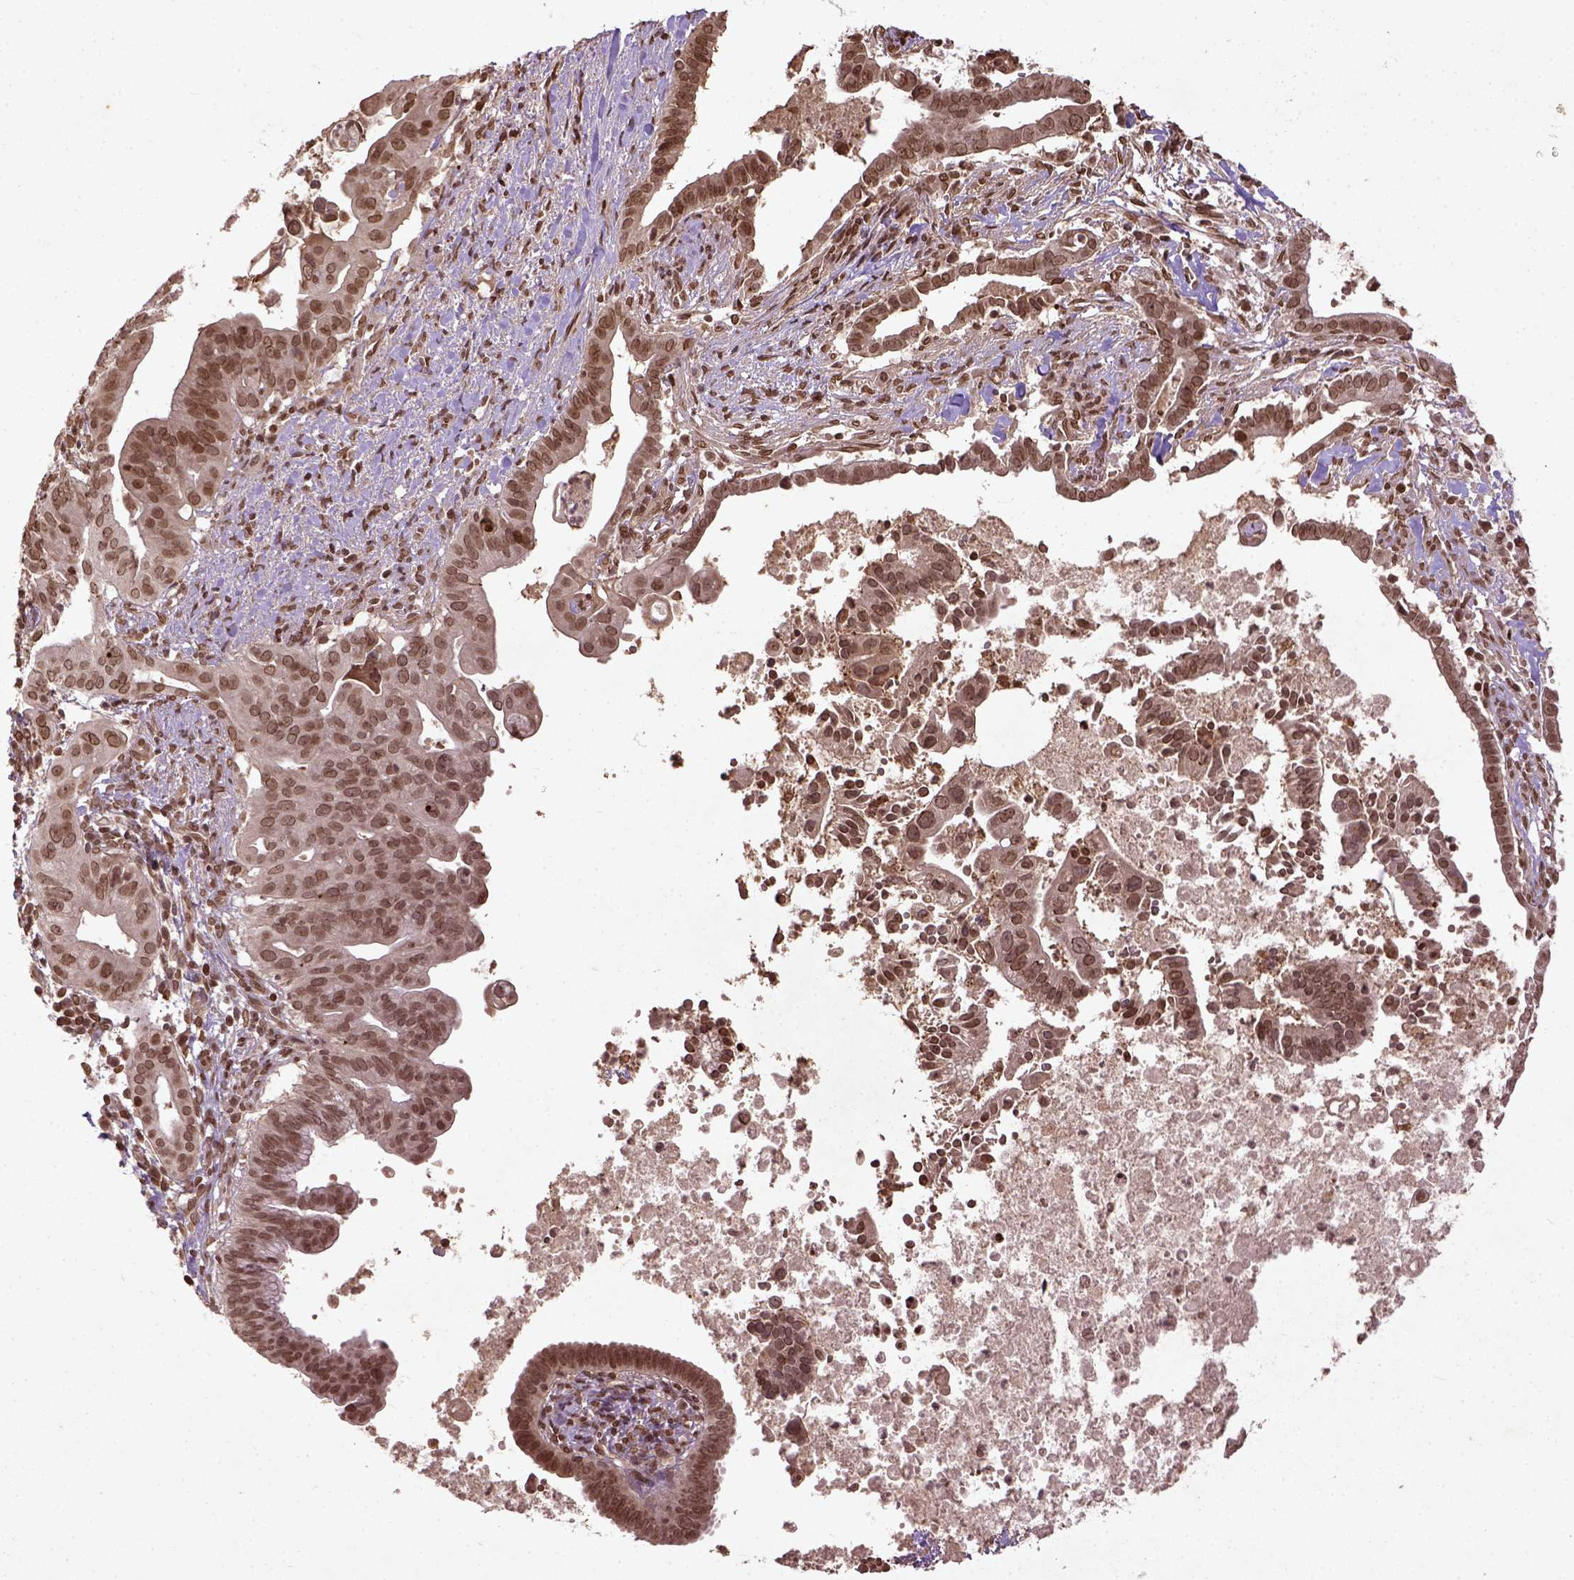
{"staining": {"intensity": "moderate", "quantity": ">75%", "location": "nuclear"}, "tissue": "pancreatic cancer", "cell_type": "Tumor cells", "image_type": "cancer", "snomed": [{"axis": "morphology", "description": "Adenocarcinoma, NOS"}, {"axis": "topography", "description": "Pancreas"}], "caption": "This histopathology image demonstrates pancreatic cancer stained with immunohistochemistry (IHC) to label a protein in brown. The nuclear of tumor cells show moderate positivity for the protein. Nuclei are counter-stained blue.", "gene": "BANF1", "patient": {"sex": "male", "age": 61}}